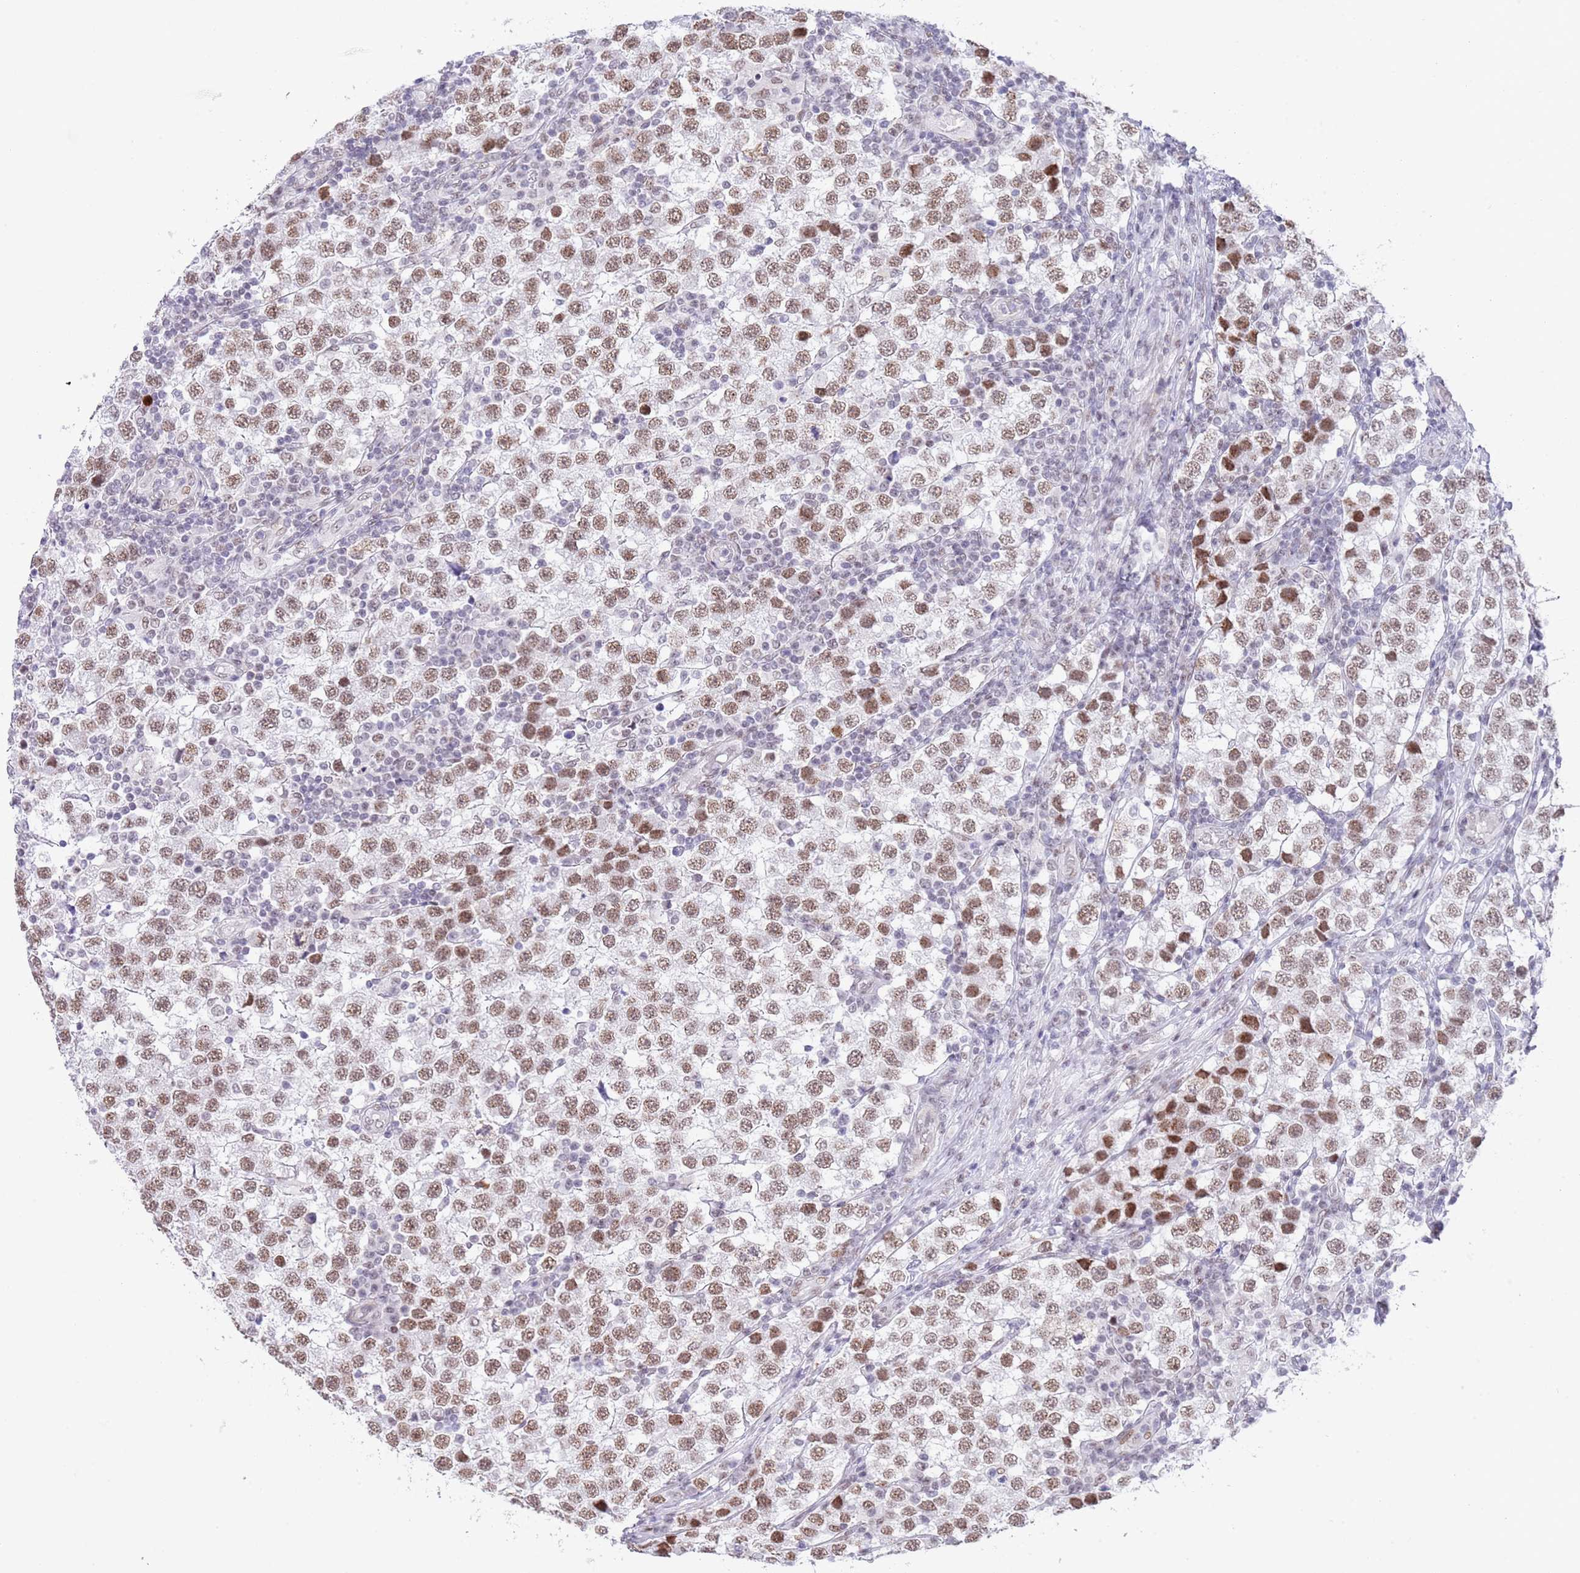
{"staining": {"intensity": "moderate", "quantity": ">75%", "location": "nuclear"}, "tissue": "testis cancer", "cell_type": "Tumor cells", "image_type": "cancer", "snomed": [{"axis": "morphology", "description": "Seminoma, NOS"}, {"axis": "topography", "description": "Testis"}], "caption": "Human seminoma (testis) stained with a brown dye shows moderate nuclear positive staining in approximately >75% of tumor cells.", "gene": "ZNF382", "patient": {"sex": "male", "age": 34}}